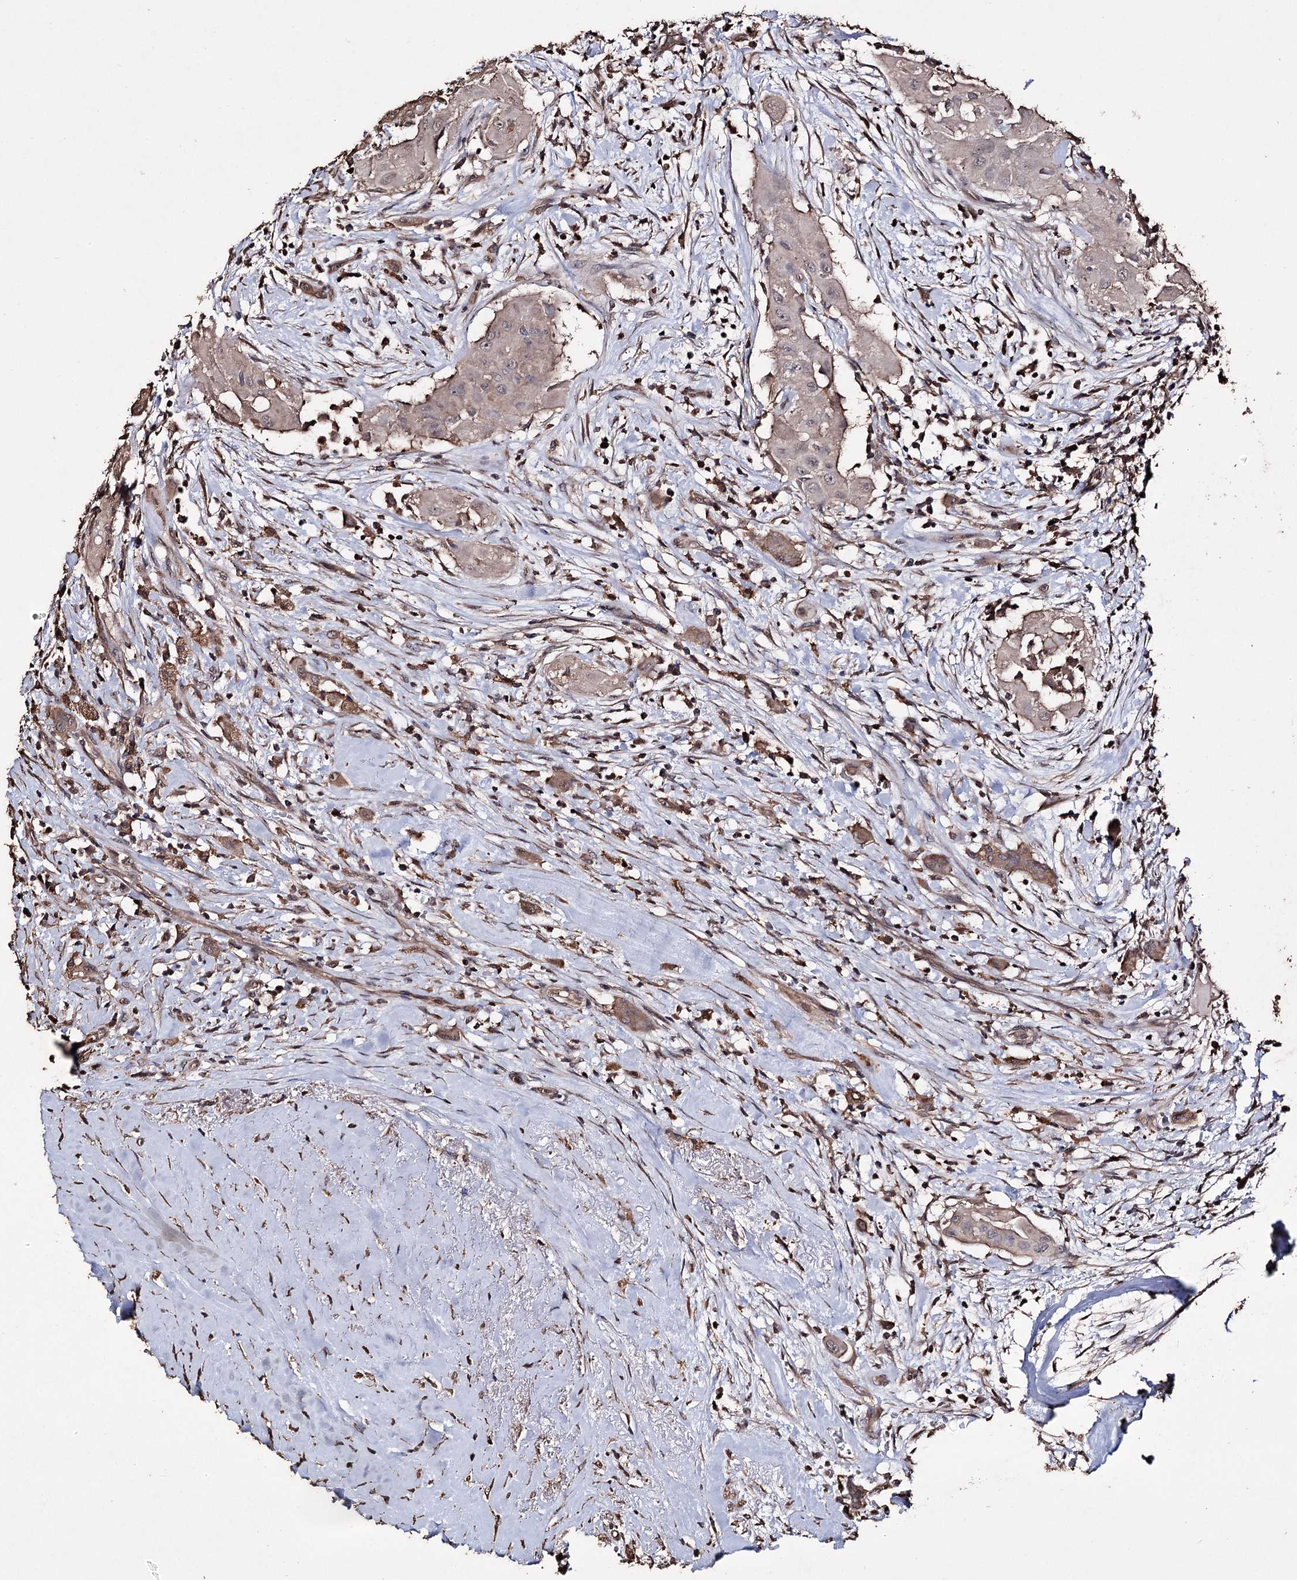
{"staining": {"intensity": "weak", "quantity": ">75%", "location": "cytoplasmic/membranous"}, "tissue": "thyroid cancer", "cell_type": "Tumor cells", "image_type": "cancer", "snomed": [{"axis": "morphology", "description": "Papillary adenocarcinoma, NOS"}, {"axis": "topography", "description": "Thyroid gland"}], "caption": "IHC (DAB) staining of papillary adenocarcinoma (thyroid) exhibits weak cytoplasmic/membranous protein expression in approximately >75% of tumor cells.", "gene": "ZNF662", "patient": {"sex": "female", "age": 59}}